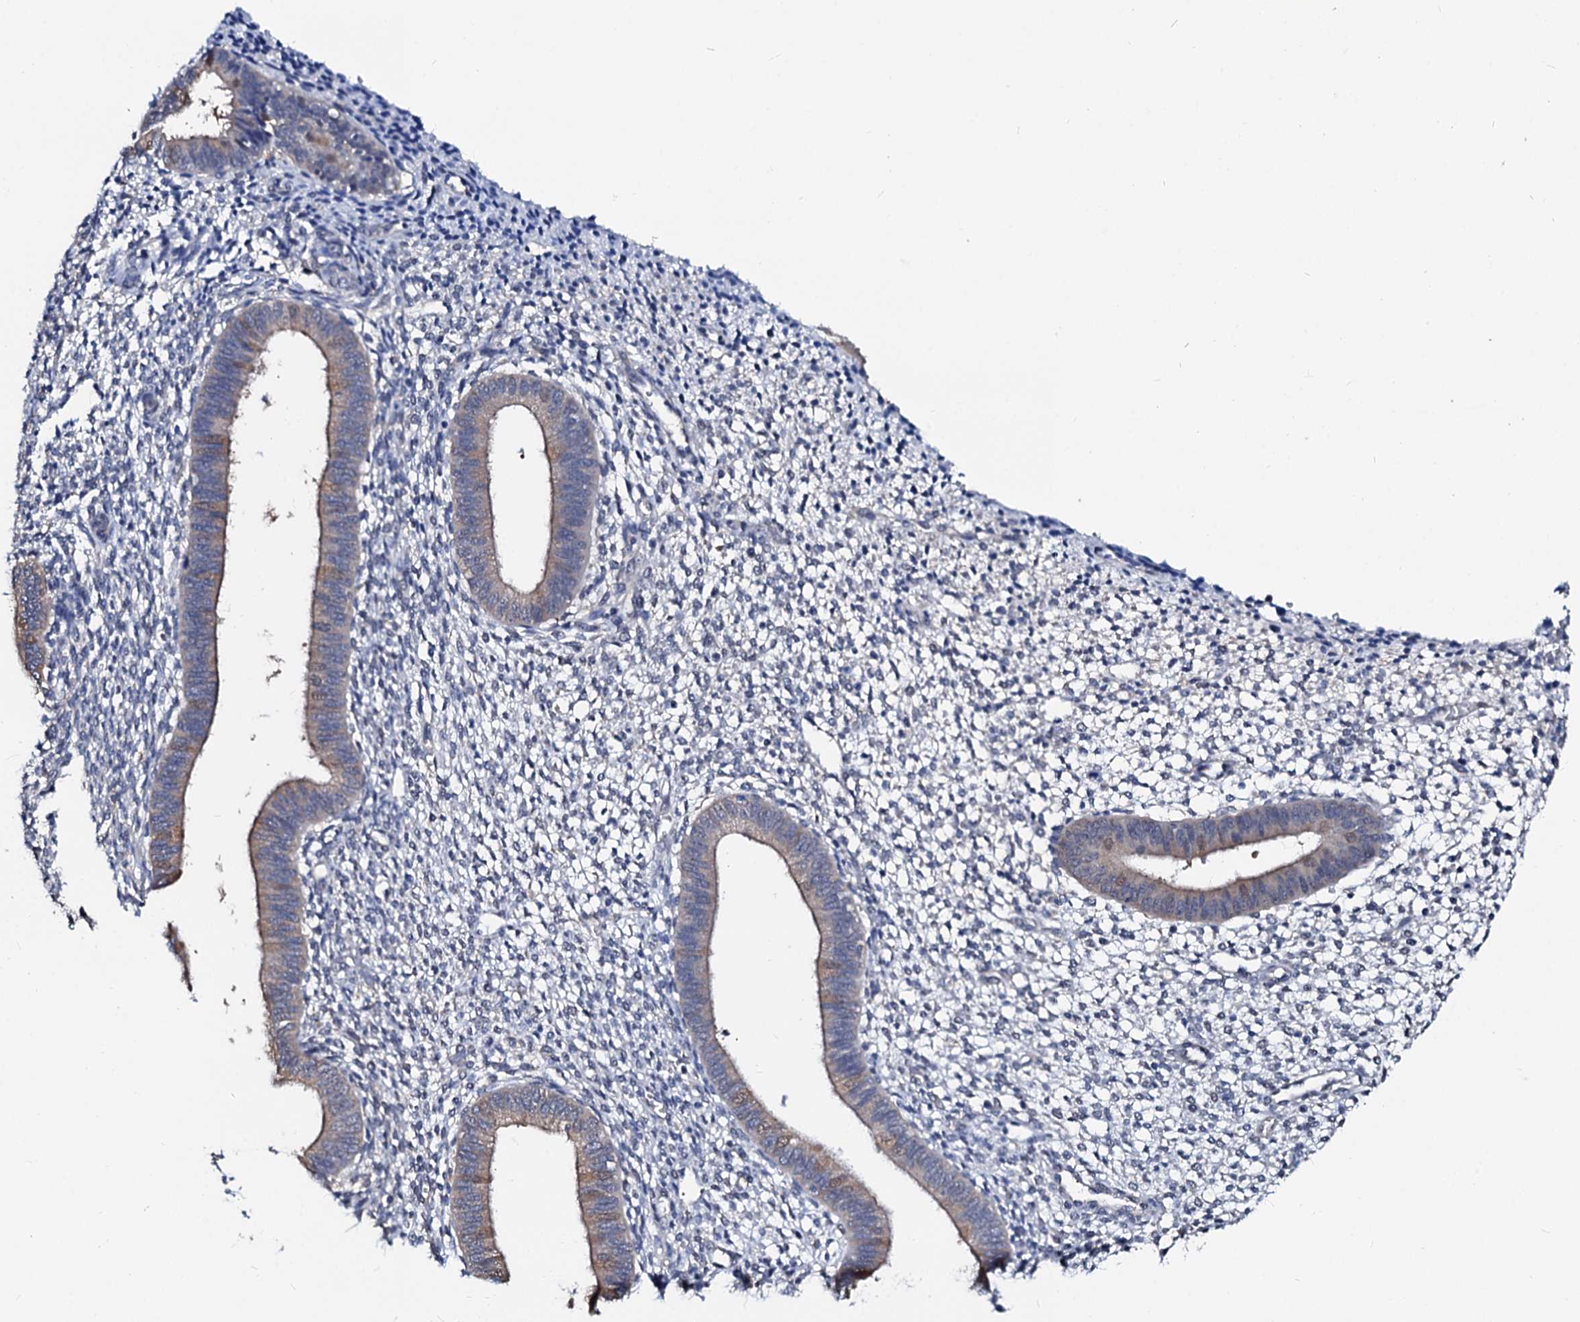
{"staining": {"intensity": "negative", "quantity": "none", "location": "none"}, "tissue": "endometrium", "cell_type": "Cells in endometrial stroma", "image_type": "normal", "snomed": [{"axis": "morphology", "description": "Normal tissue, NOS"}, {"axis": "topography", "description": "Endometrium"}], "caption": "High power microscopy histopathology image of an immunohistochemistry image of normal endometrium, revealing no significant staining in cells in endometrial stroma.", "gene": "CSN2", "patient": {"sex": "female", "age": 46}}